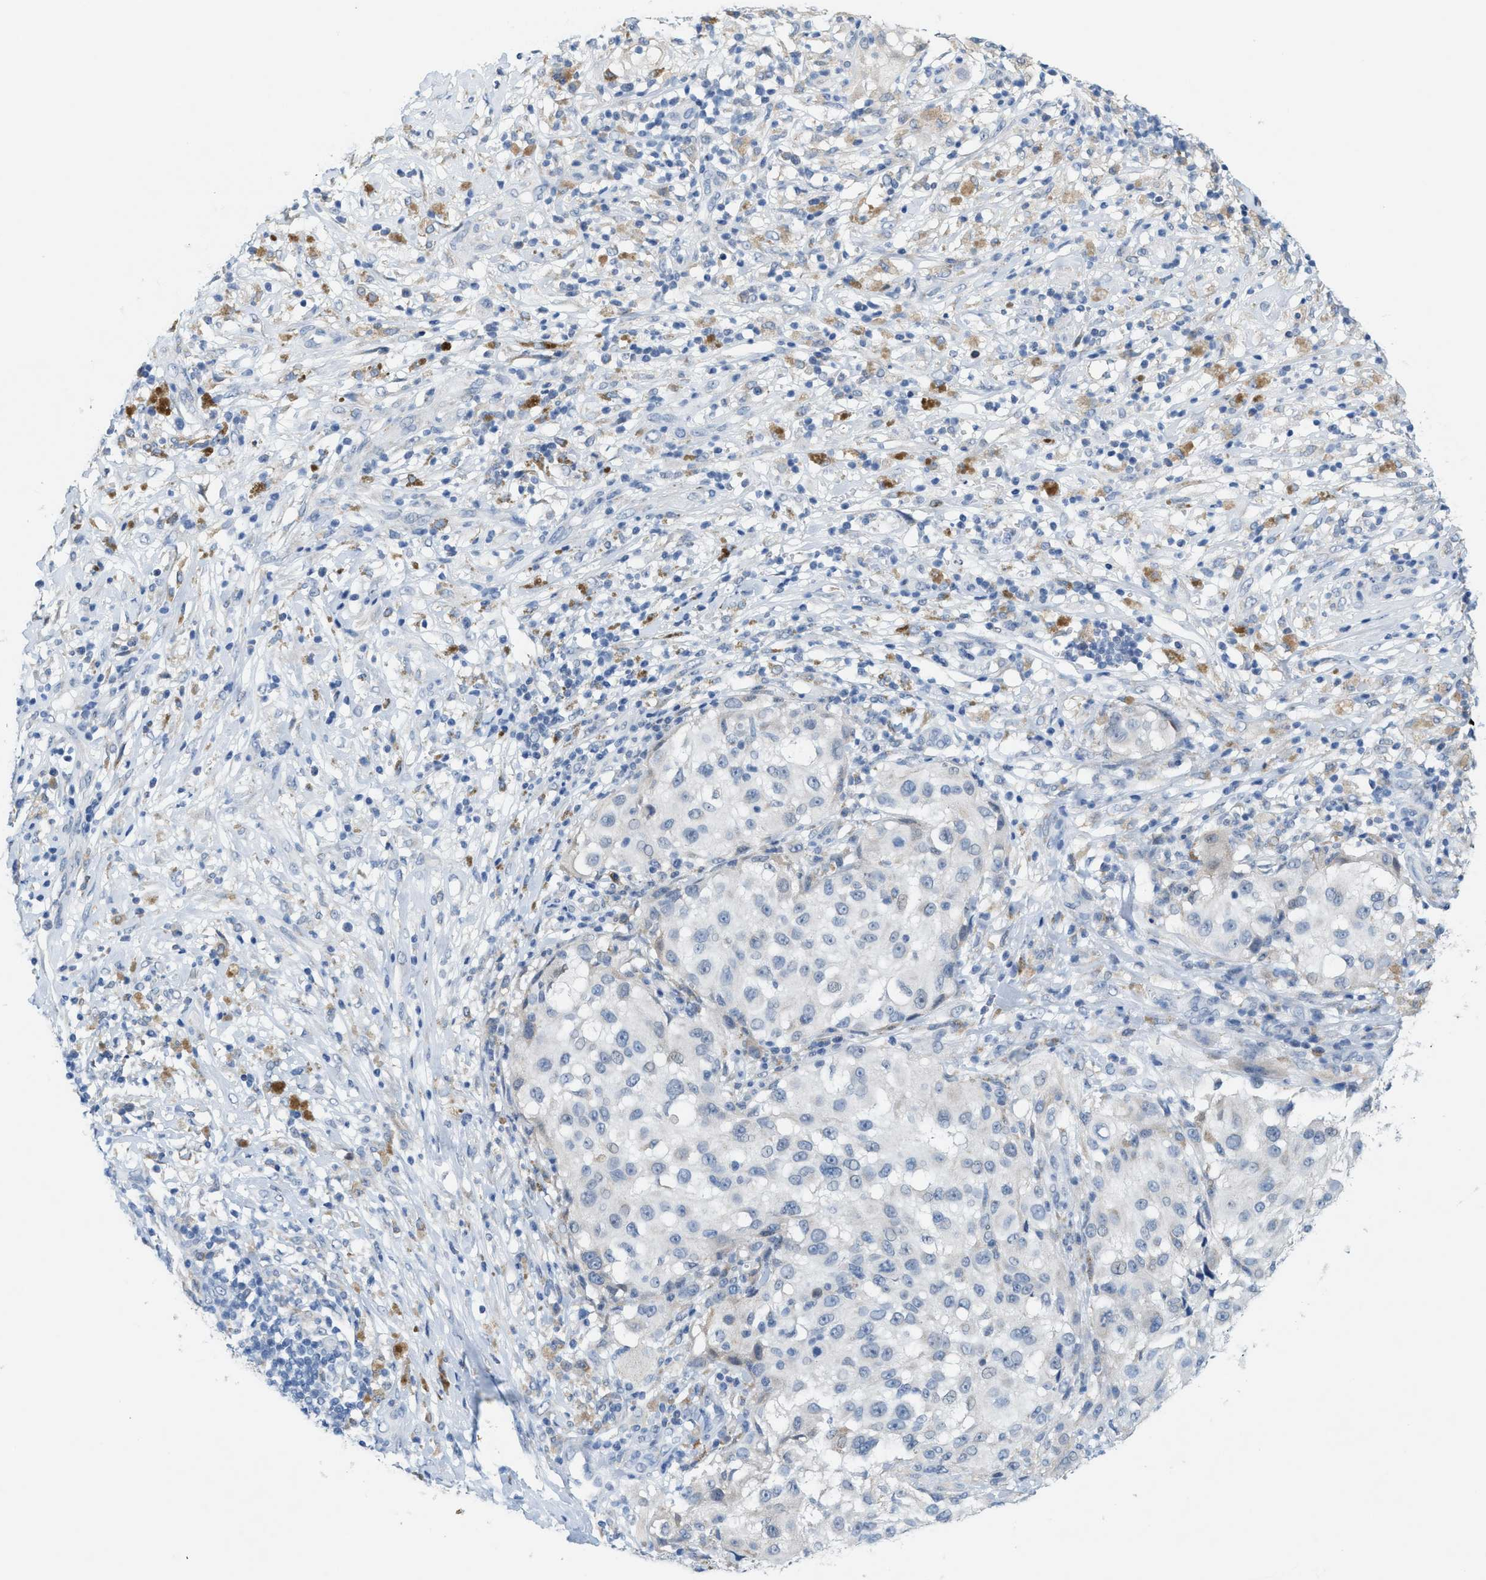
{"staining": {"intensity": "negative", "quantity": "none", "location": "none"}, "tissue": "melanoma", "cell_type": "Tumor cells", "image_type": "cancer", "snomed": [{"axis": "morphology", "description": "Necrosis, NOS"}, {"axis": "morphology", "description": "Malignant melanoma, NOS"}, {"axis": "topography", "description": "Skin"}], "caption": "Malignant melanoma stained for a protein using immunohistochemistry displays no staining tumor cells.", "gene": "KIFC3", "patient": {"sex": "female", "age": 87}}